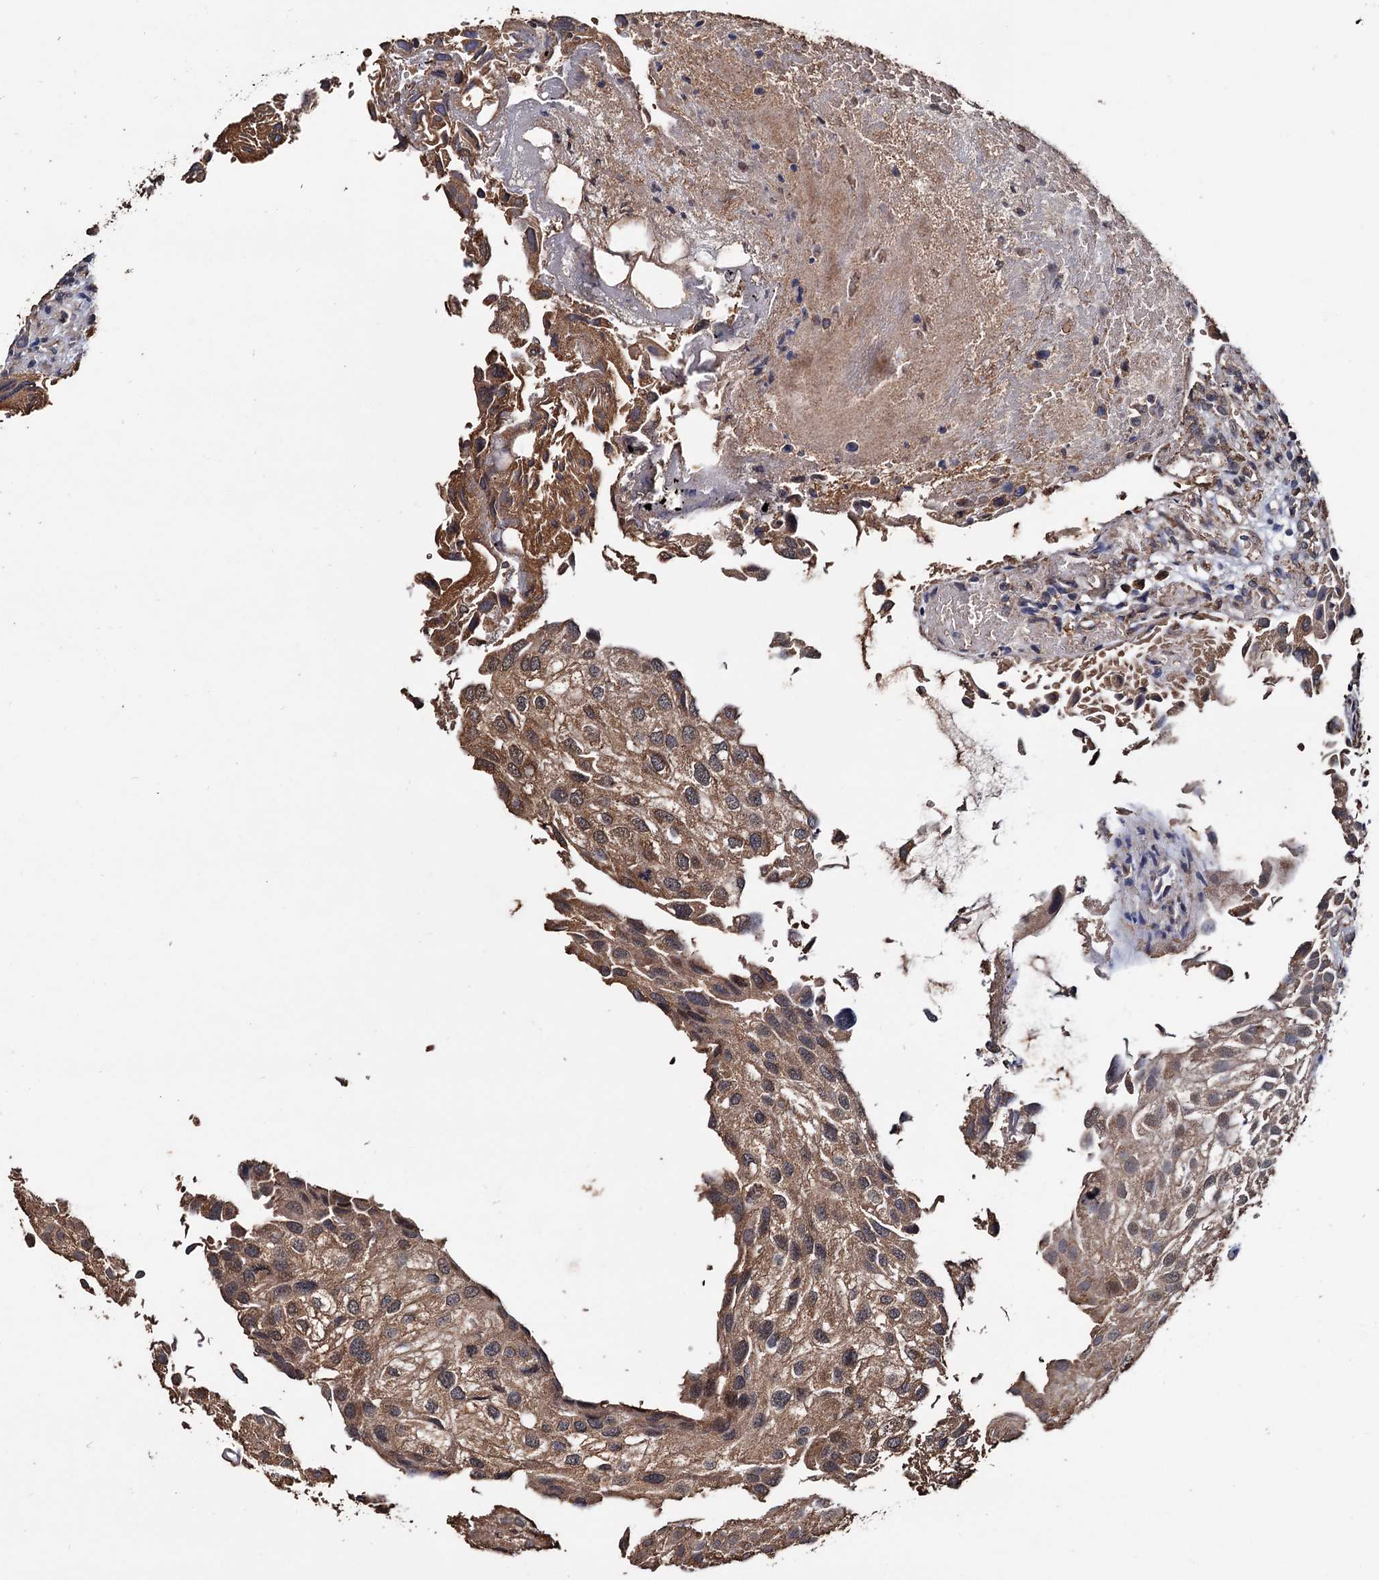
{"staining": {"intensity": "moderate", "quantity": ">75%", "location": "cytoplasmic/membranous"}, "tissue": "urothelial cancer", "cell_type": "Tumor cells", "image_type": "cancer", "snomed": [{"axis": "morphology", "description": "Urothelial carcinoma, Low grade"}, {"axis": "topography", "description": "Urinary bladder"}], "caption": "Protein staining of urothelial cancer tissue displays moderate cytoplasmic/membranous staining in approximately >75% of tumor cells.", "gene": "TBC1D12", "patient": {"sex": "female", "age": 89}}